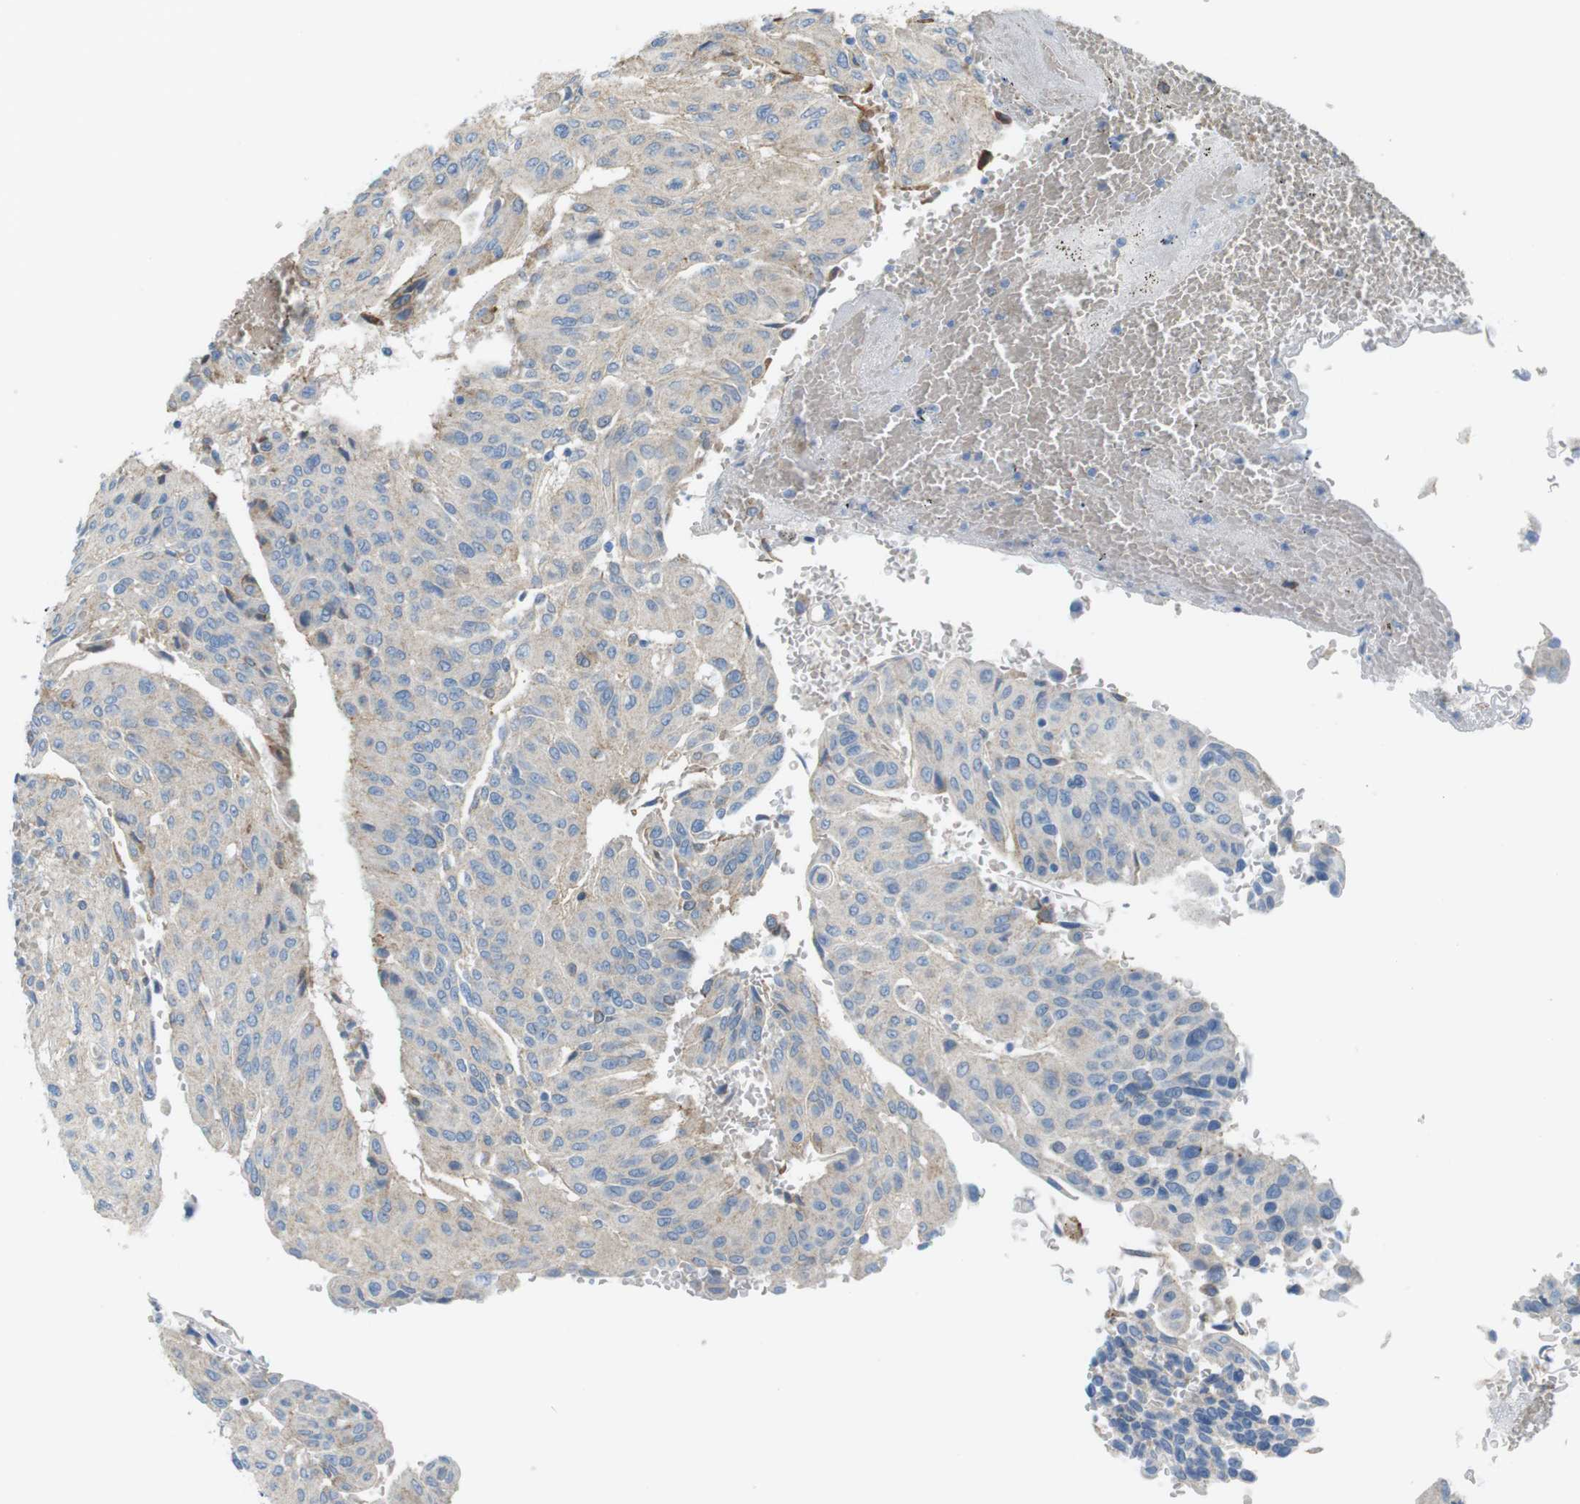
{"staining": {"intensity": "negative", "quantity": "none", "location": "none"}, "tissue": "urothelial cancer", "cell_type": "Tumor cells", "image_type": "cancer", "snomed": [{"axis": "morphology", "description": "Urothelial carcinoma, High grade"}, {"axis": "topography", "description": "Urinary bladder"}], "caption": "The IHC micrograph has no significant staining in tumor cells of urothelial cancer tissue.", "gene": "VAMP1", "patient": {"sex": "male", "age": 66}}